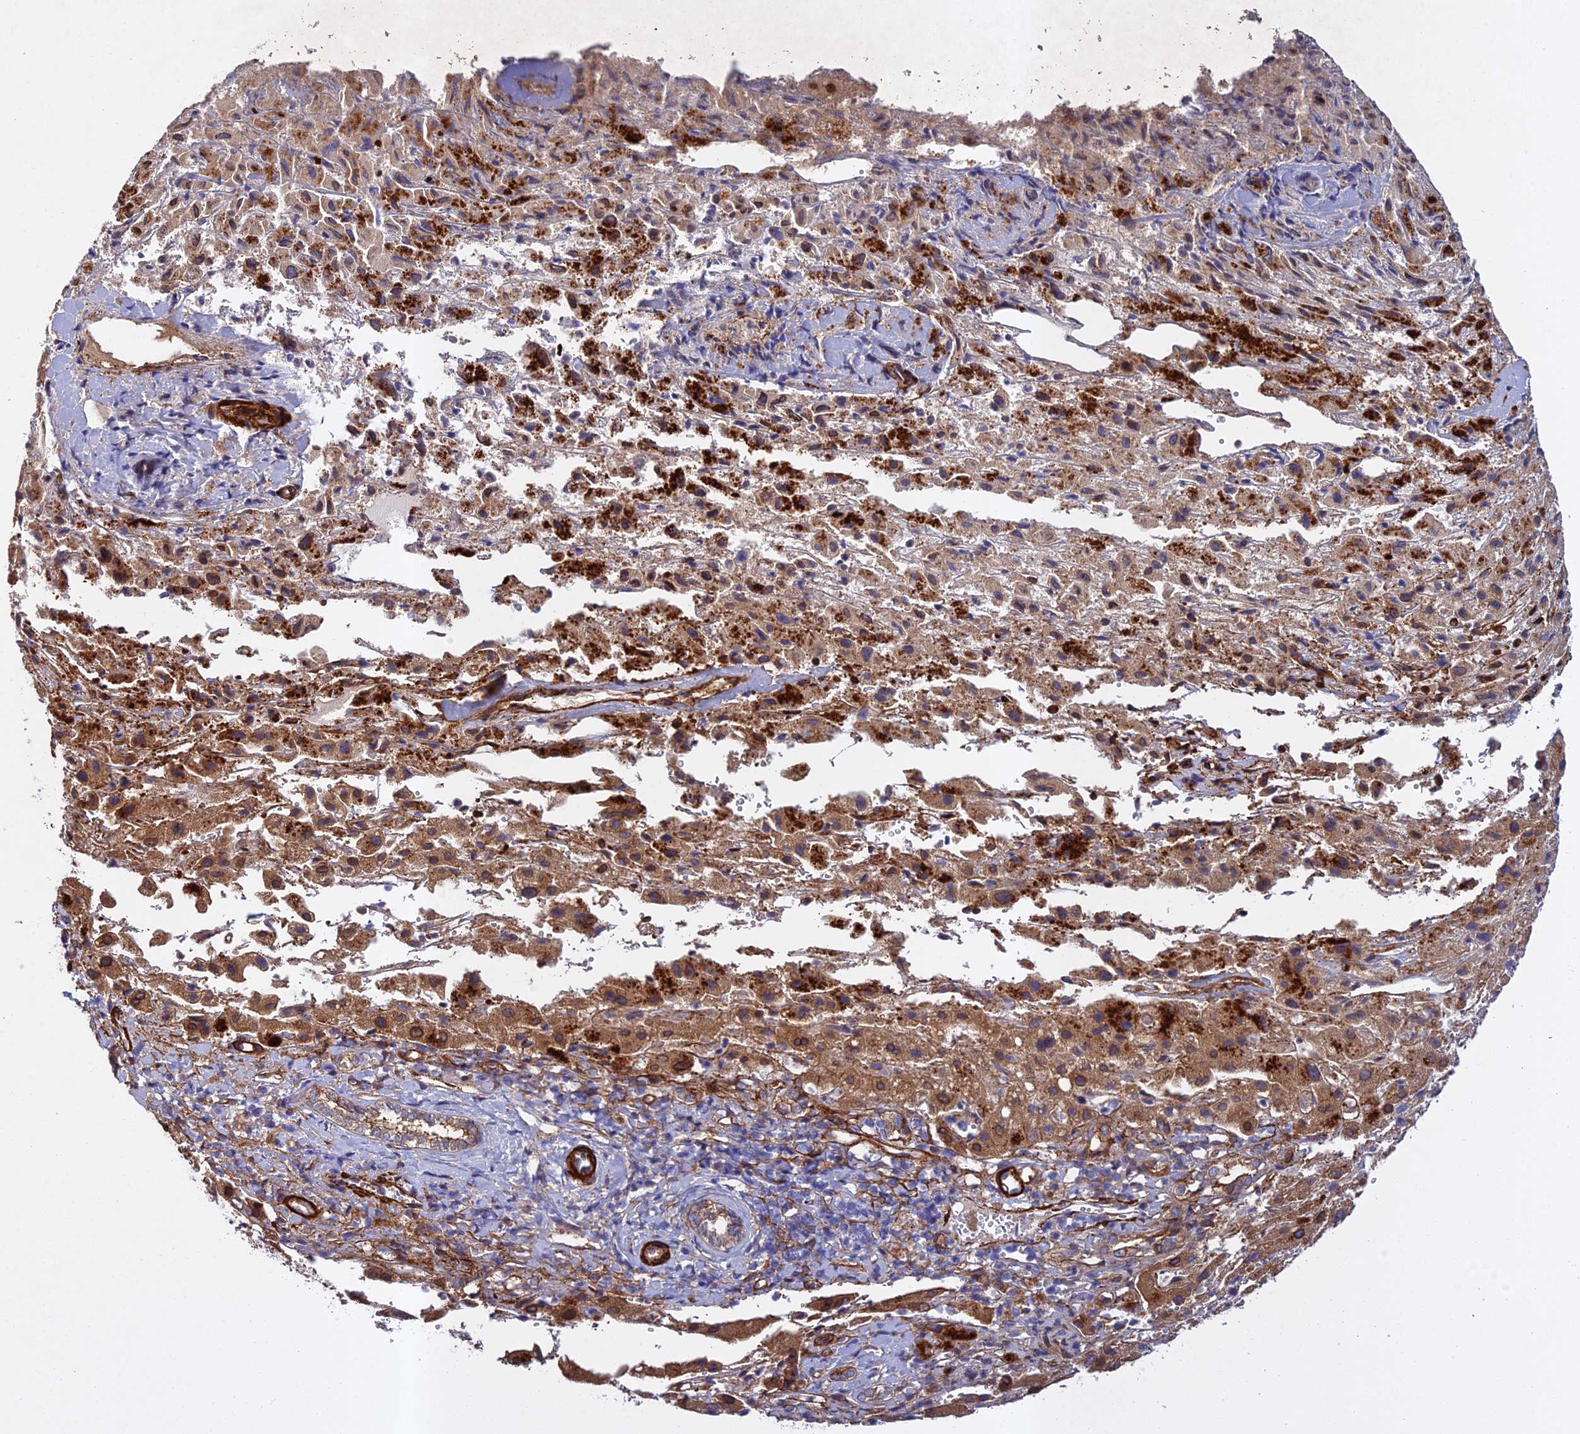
{"staining": {"intensity": "moderate", "quantity": ">75%", "location": "cytoplasmic/membranous"}, "tissue": "liver cancer", "cell_type": "Tumor cells", "image_type": "cancer", "snomed": [{"axis": "morphology", "description": "Carcinoma, Hepatocellular, NOS"}, {"axis": "topography", "description": "Liver"}], "caption": "Immunohistochemistry (IHC) histopathology image of human liver cancer stained for a protein (brown), which exhibits medium levels of moderate cytoplasmic/membranous expression in about >75% of tumor cells.", "gene": "RALGAPA2", "patient": {"sex": "female", "age": 58}}